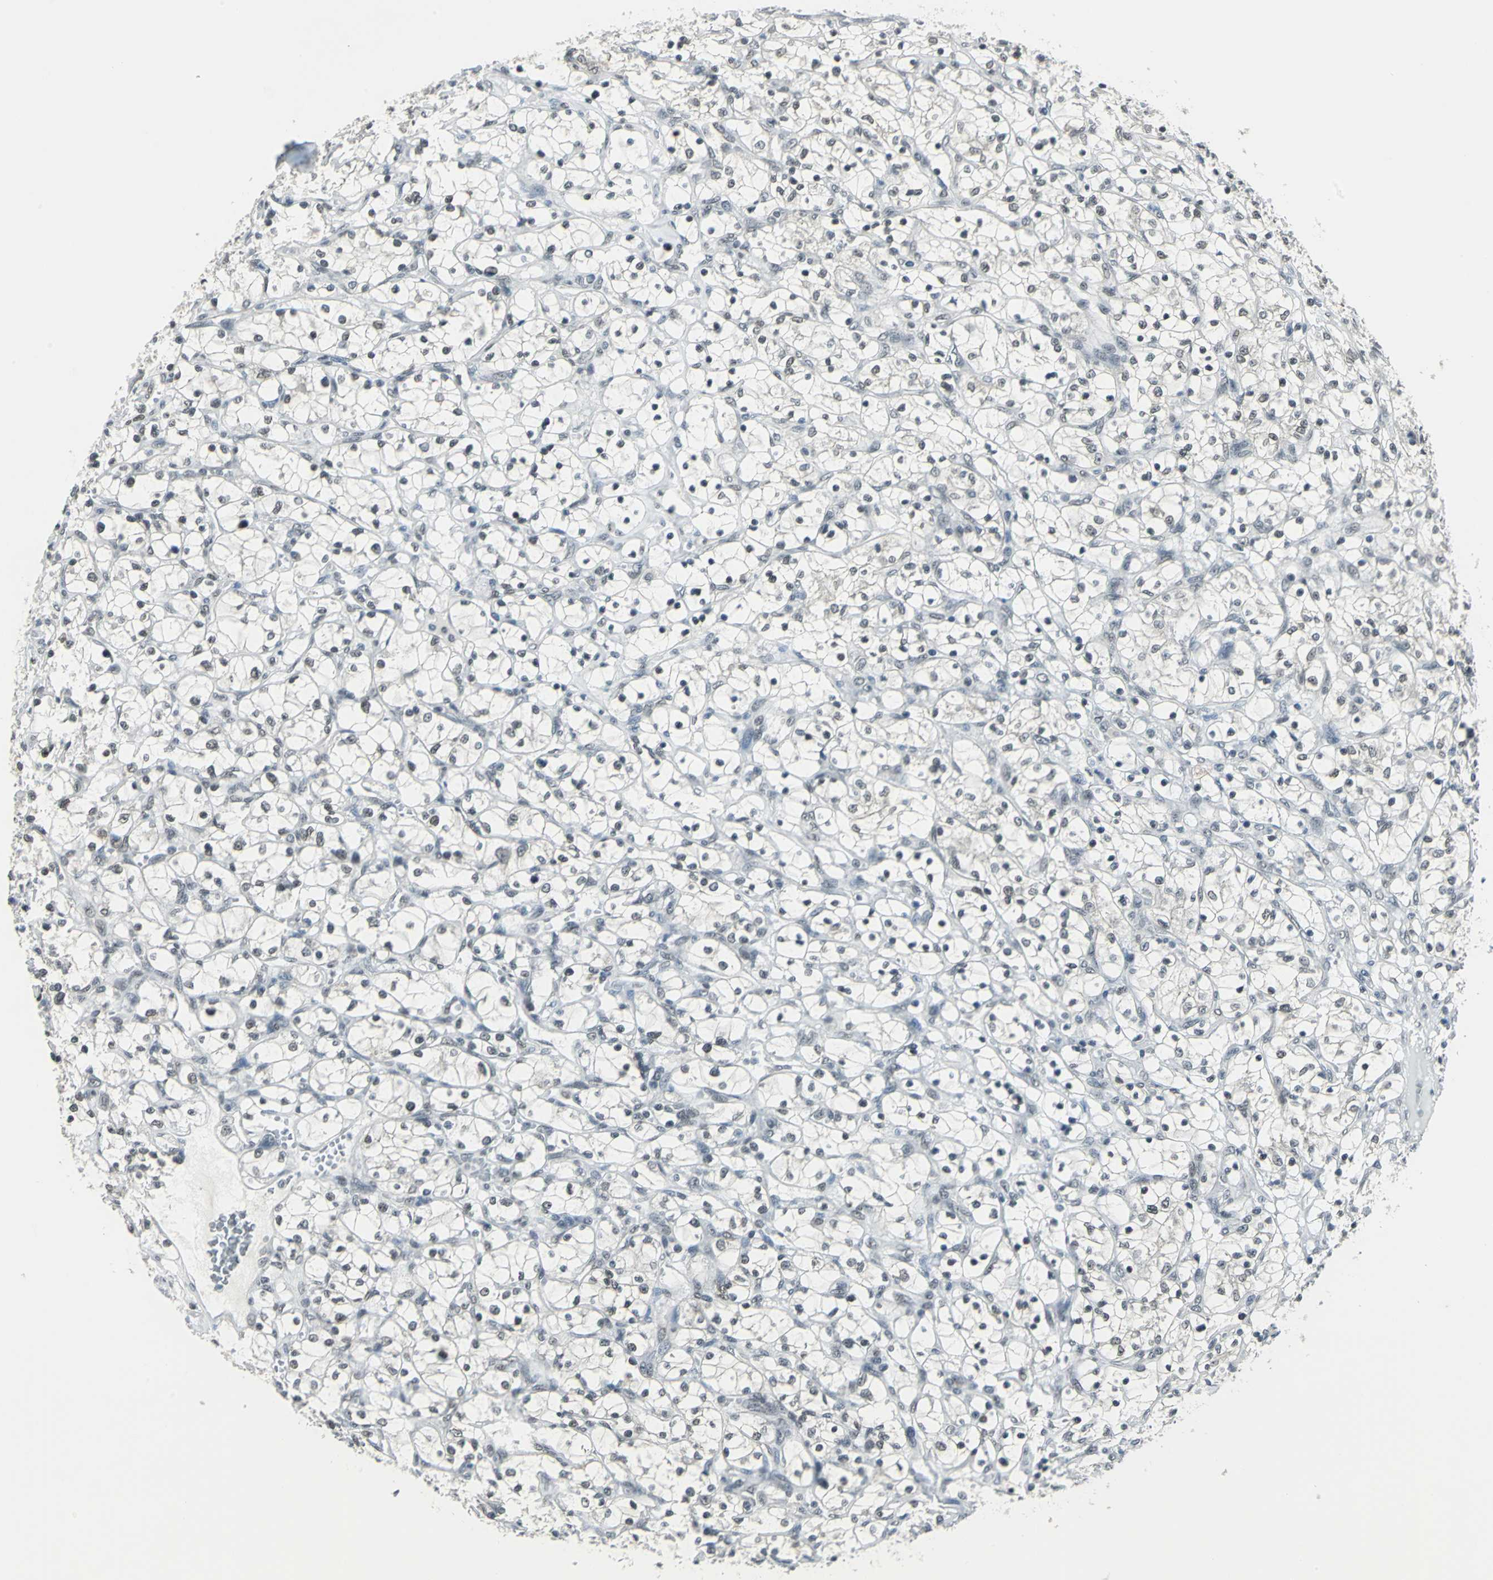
{"staining": {"intensity": "moderate", "quantity": "<25%", "location": "nuclear"}, "tissue": "renal cancer", "cell_type": "Tumor cells", "image_type": "cancer", "snomed": [{"axis": "morphology", "description": "Adenocarcinoma, NOS"}, {"axis": "topography", "description": "Kidney"}], "caption": "Immunohistochemical staining of renal cancer (adenocarcinoma) shows low levels of moderate nuclear expression in approximately <25% of tumor cells.", "gene": "ADNP", "patient": {"sex": "female", "age": 69}}